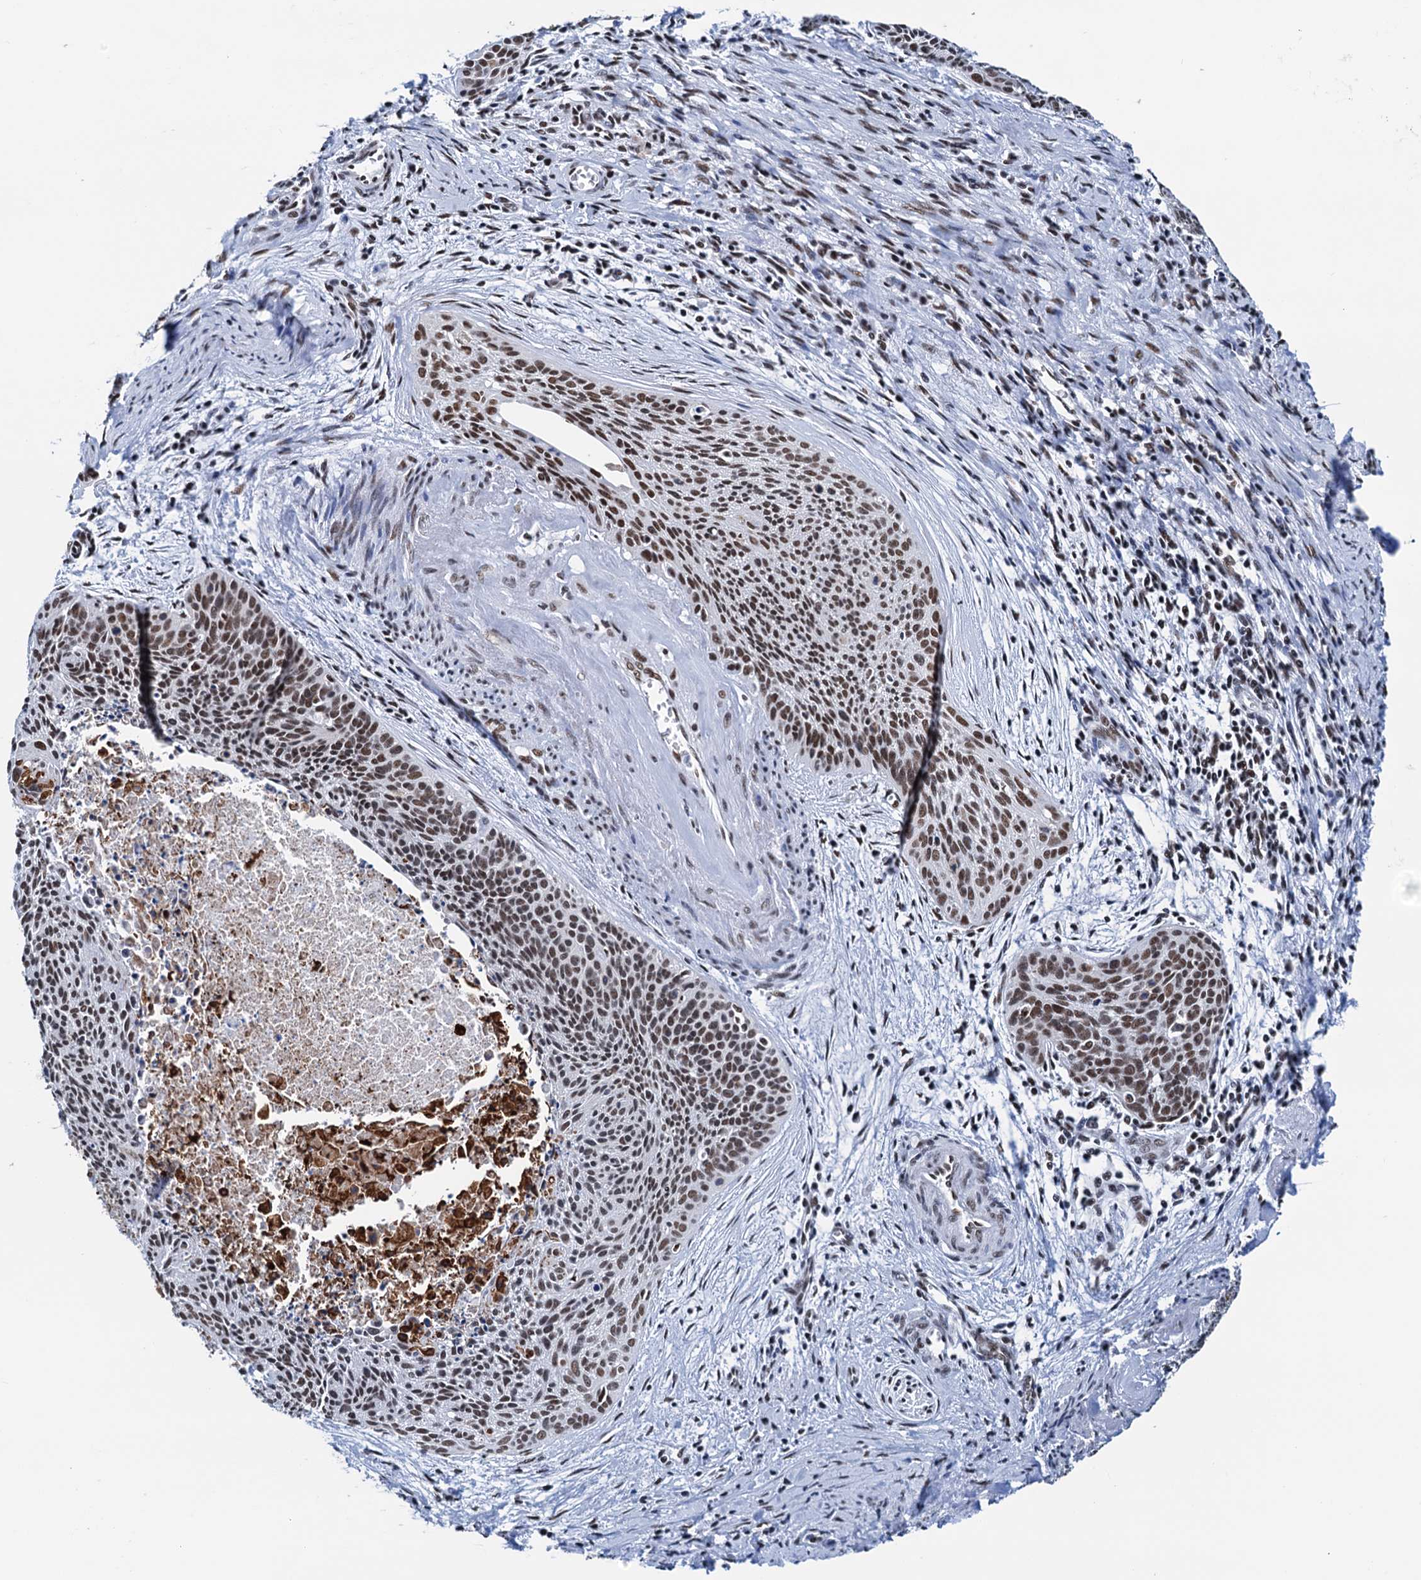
{"staining": {"intensity": "moderate", "quantity": ">75%", "location": "nuclear"}, "tissue": "cervical cancer", "cell_type": "Tumor cells", "image_type": "cancer", "snomed": [{"axis": "morphology", "description": "Squamous cell carcinoma, NOS"}, {"axis": "topography", "description": "Cervix"}], "caption": "This is an image of IHC staining of cervical squamous cell carcinoma, which shows moderate staining in the nuclear of tumor cells.", "gene": "SLTM", "patient": {"sex": "female", "age": 55}}